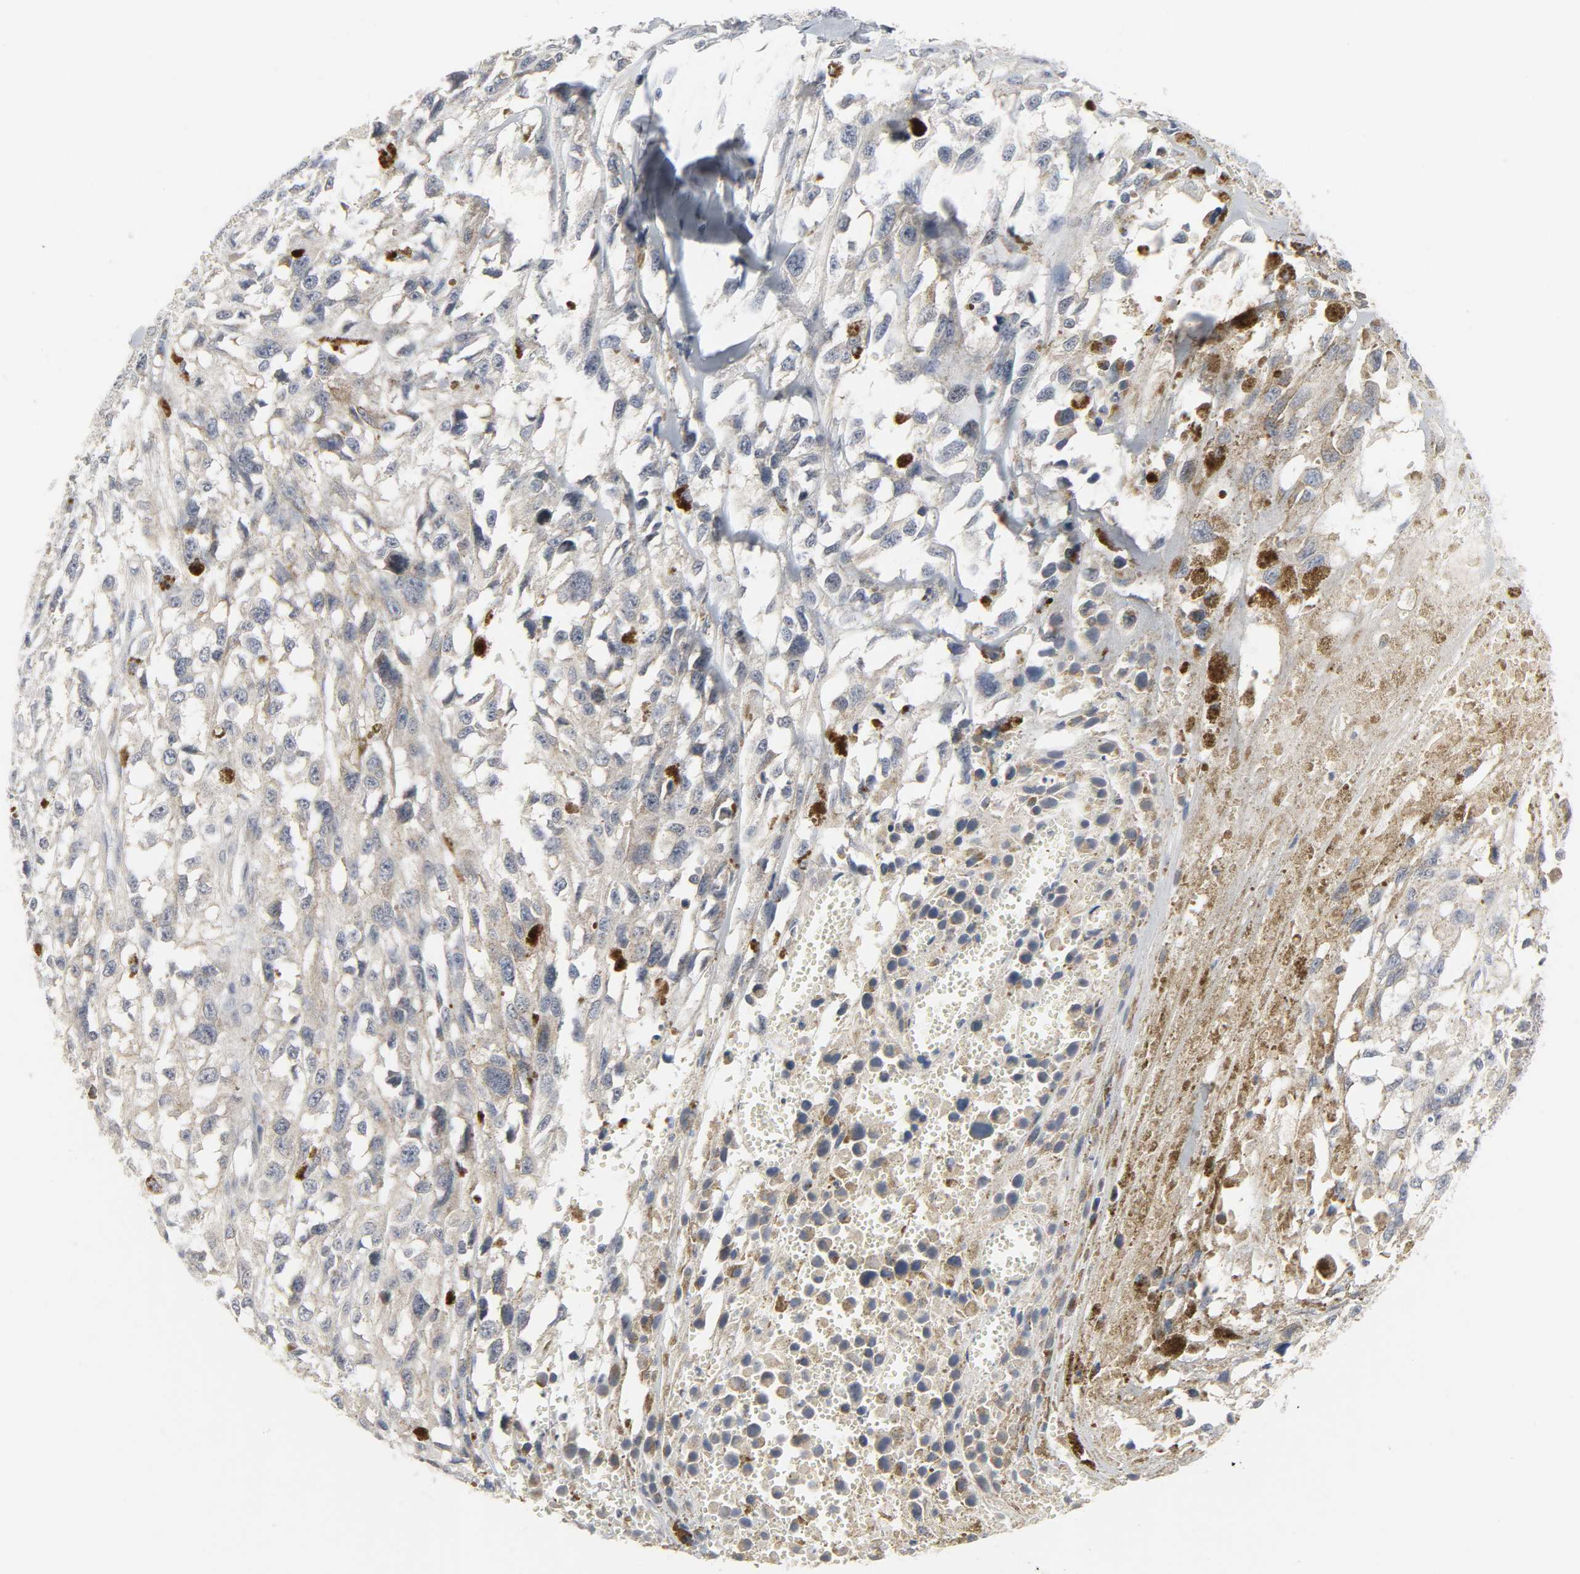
{"staining": {"intensity": "moderate", "quantity": "<25%", "location": "cytoplasmic/membranous"}, "tissue": "melanoma", "cell_type": "Tumor cells", "image_type": "cancer", "snomed": [{"axis": "morphology", "description": "Malignant melanoma, Metastatic site"}, {"axis": "topography", "description": "Lymph node"}], "caption": "Immunohistochemical staining of melanoma exhibits low levels of moderate cytoplasmic/membranous protein staining in about <25% of tumor cells. The staining was performed using DAB to visualize the protein expression in brown, while the nuclei were stained in blue with hematoxylin (Magnification: 20x).", "gene": "CLIP1", "patient": {"sex": "male", "age": 59}}